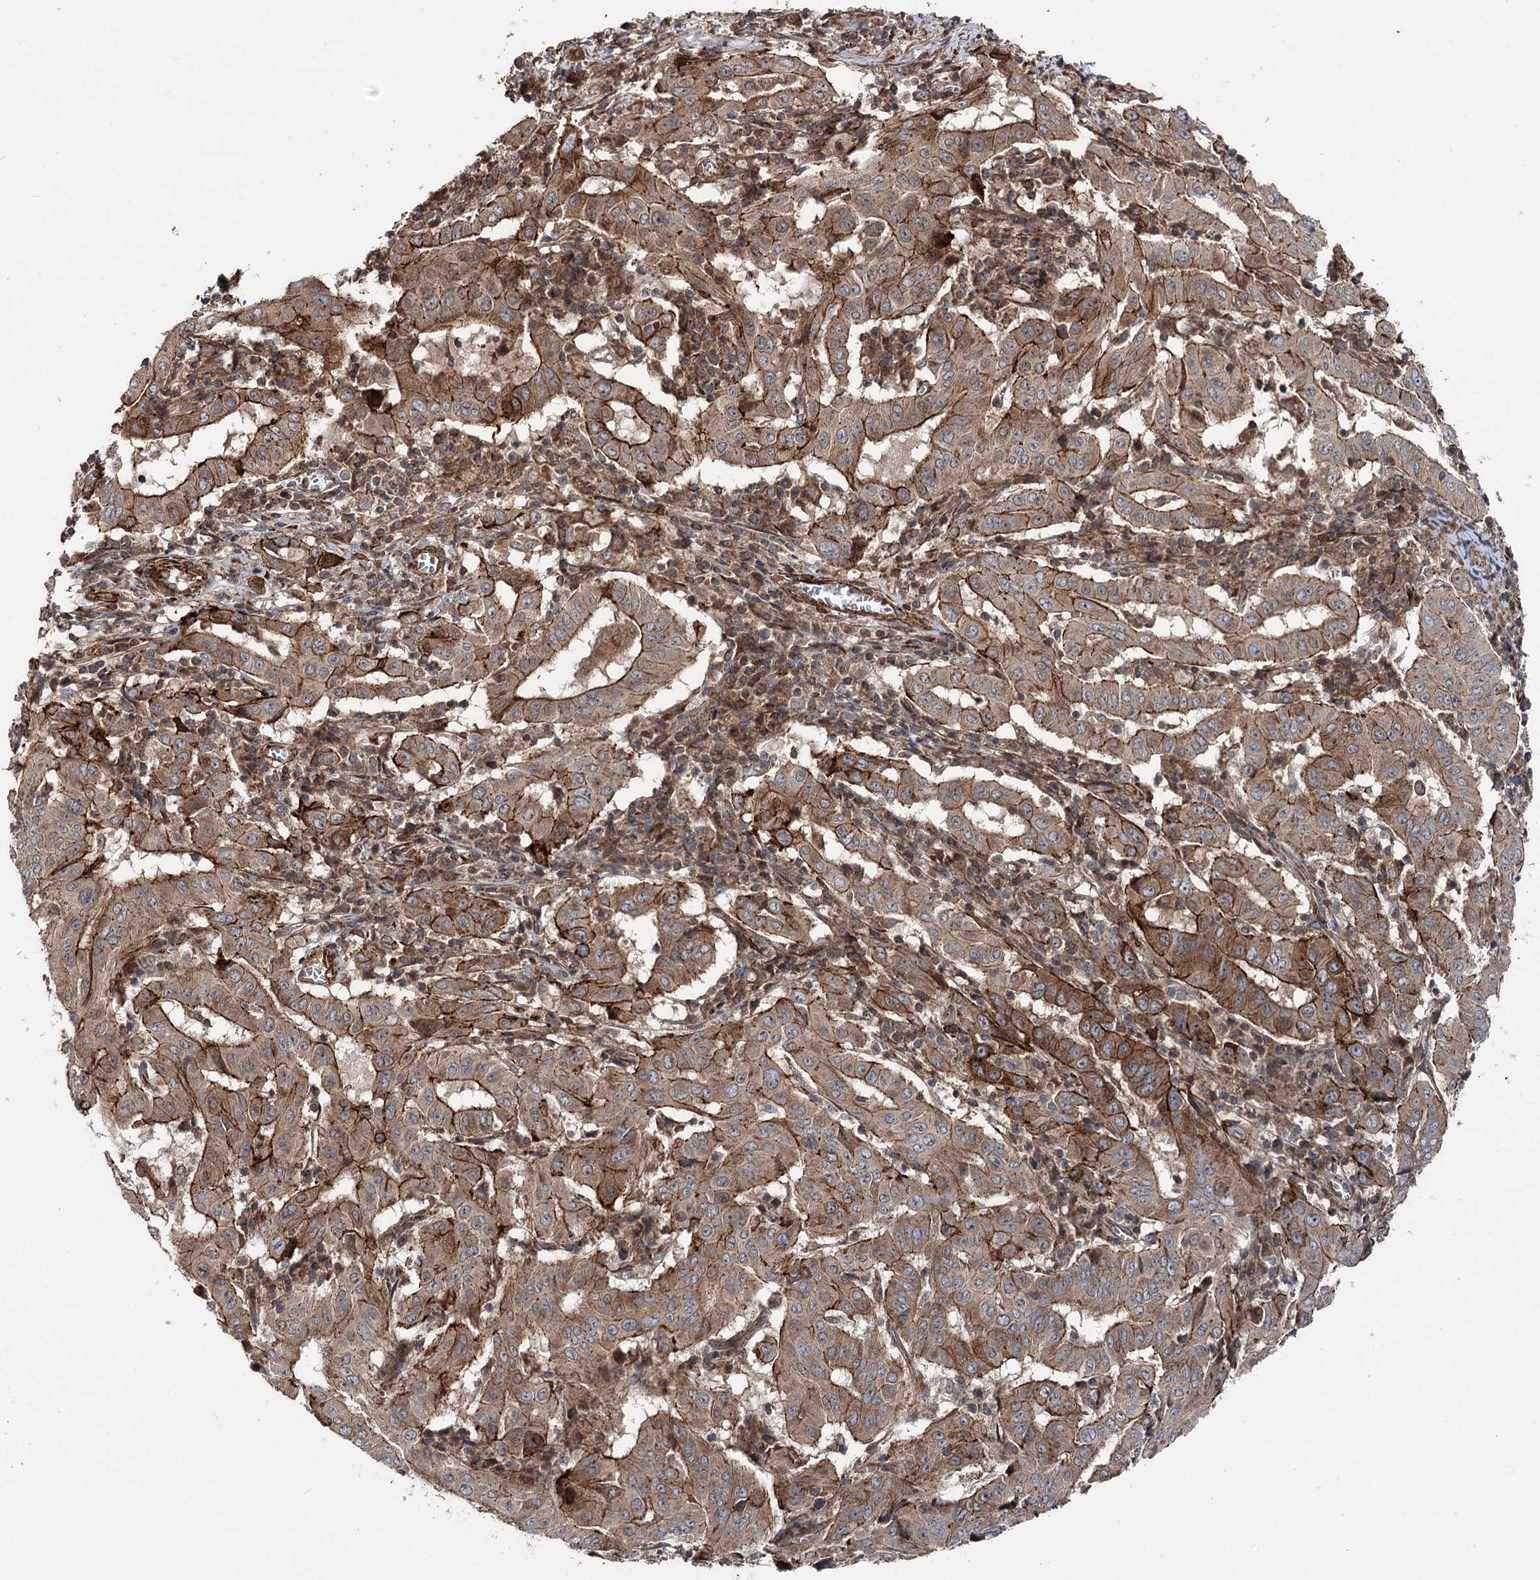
{"staining": {"intensity": "strong", "quantity": ">75%", "location": "cytoplasmic/membranous"}, "tissue": "pancreatic cancer", "cell_type": "Tumor cells", "image_type": "cancer", "snomed": [{"axis": "morphology", "description": "Adenocarcinoma, NOS"}, {"axis": "topography", "description": "Pancreas"}], "caption": "Immunohistochemical staining of human adenocarcinoma (pancreatic) shows high levels of strong cytoplasmic/membranous positivity in approximately >75% of tumor cells.", "gene": "ITFG2", "patient": {"sex": "male", "age": 63}}